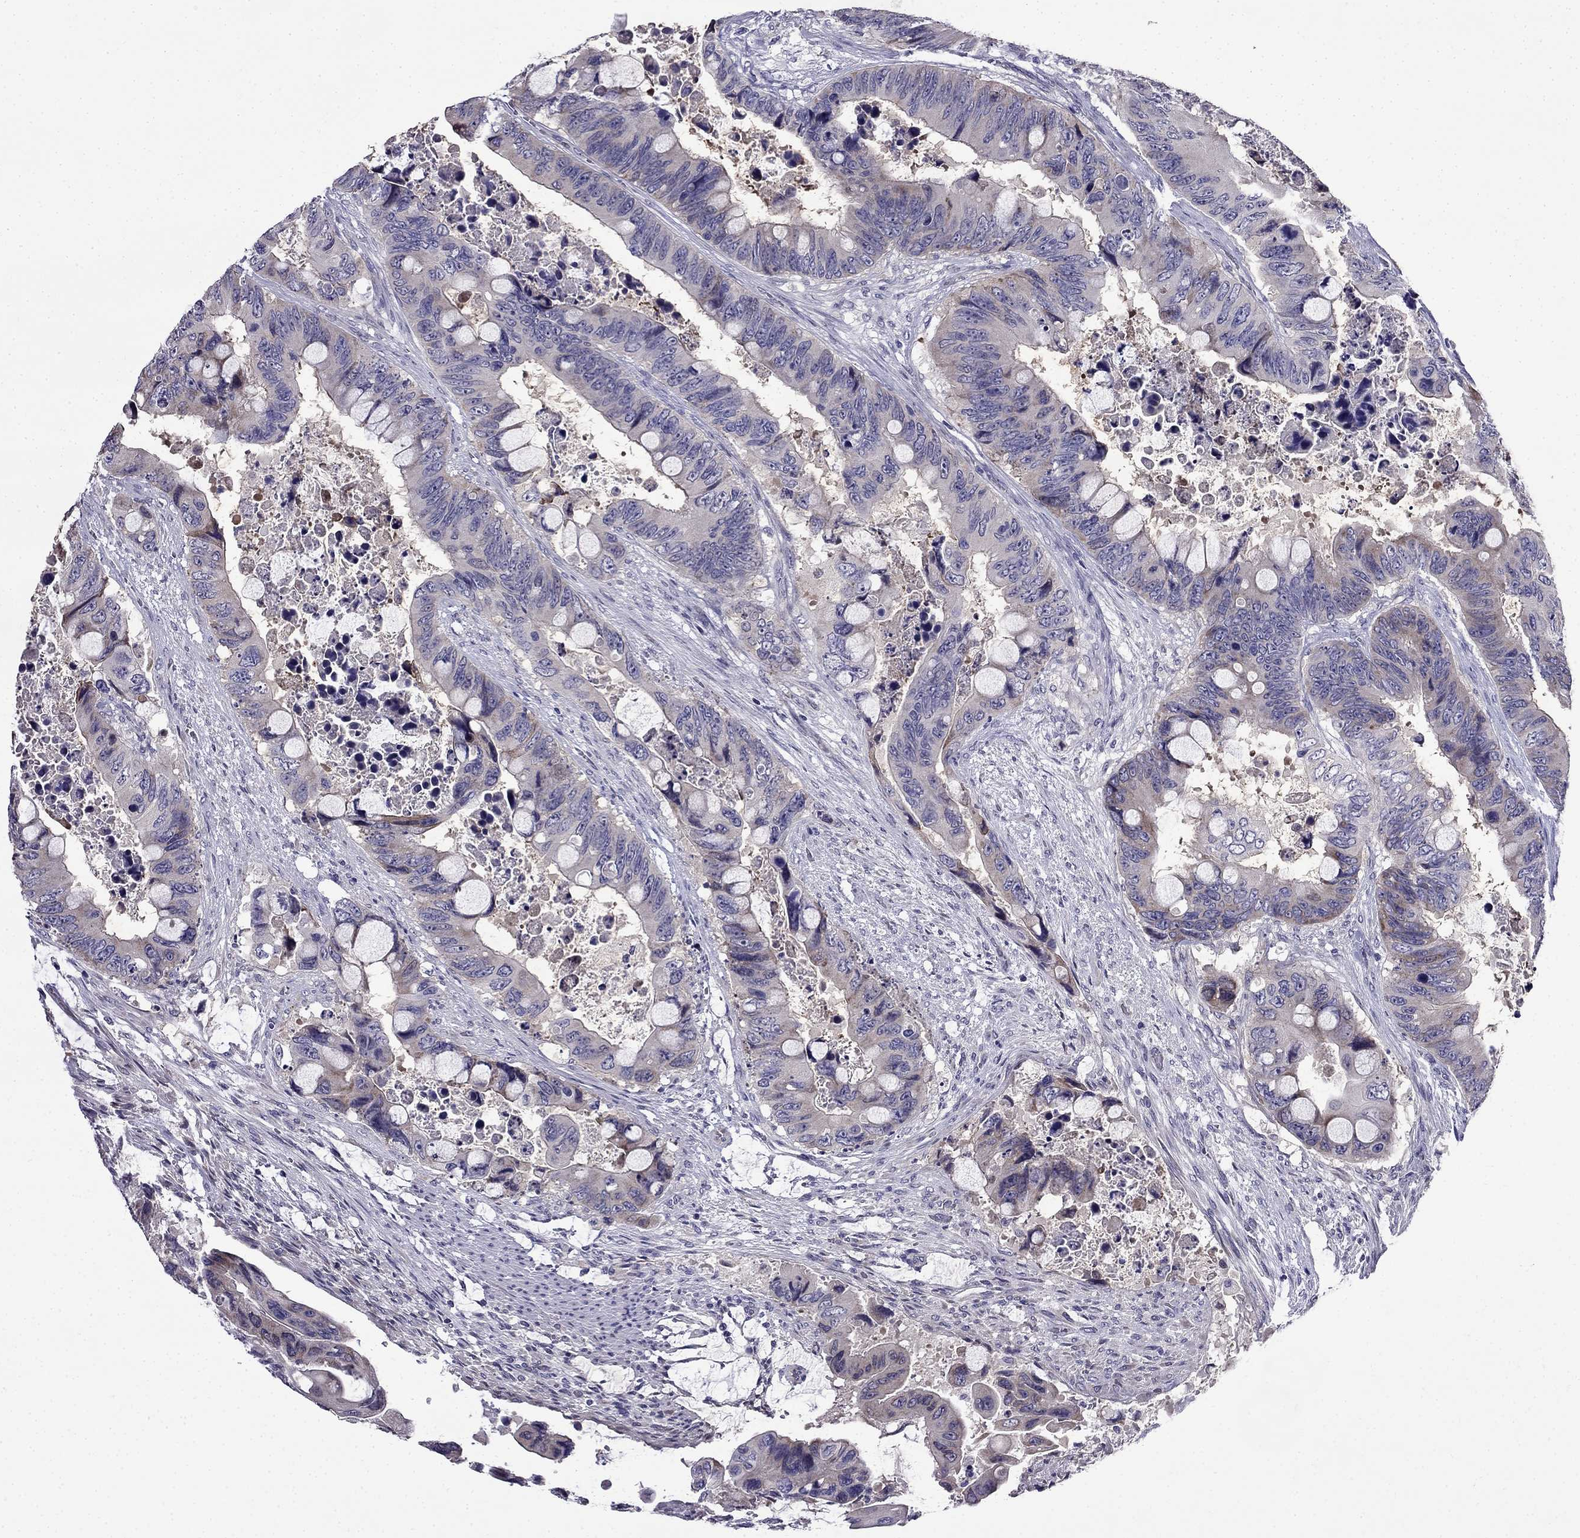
{"staining": {"intensity": "weak", "quantity": "<25%", "location": "cytoplasmic/membranous"}, "tissue": "colorectal cancer", "cell_type": "Tumor cells", "image_type": "cancer", "snomed": [{"axis": "morphology", "description": "Adenocarcinoma, NOS"}, {"axis": "topography", "description": "Rectum"}], "caption": "There is no significant staining in tumor cells of adenocarcinoma (colorectal).", "gene": "PI16", "patient": {"sex": "male", "age": 63}}